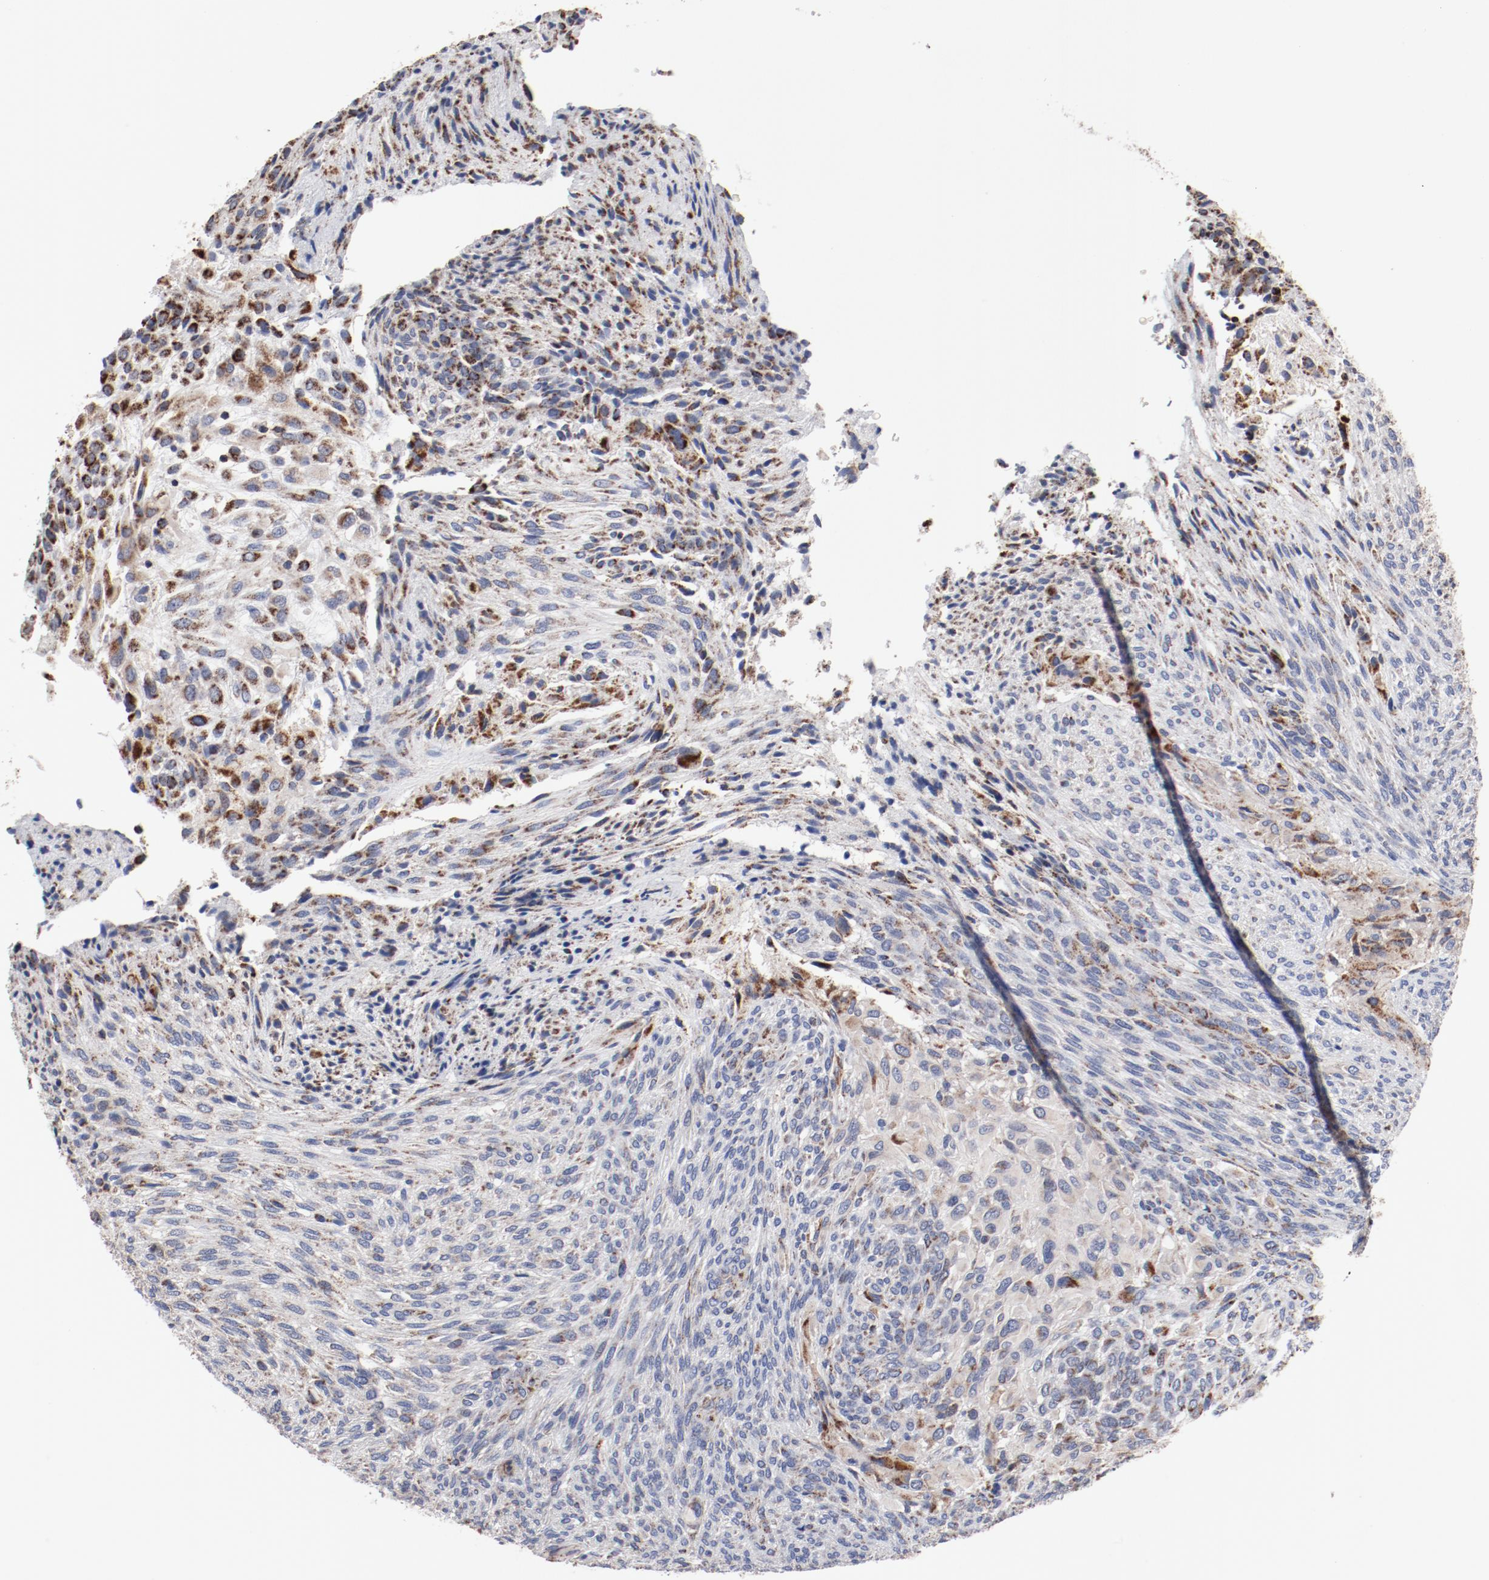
{"staining": {"intensity": "moderate", "quantity": "25%-75%", "location": "cytoplasmic/membranous"}, "tissue": "glioma", "cell_type": "Tumor cells", "image_type": "cancer", "snomed": [{"axis": "morphology", "description": "Glioma, malignant, High grade"}, {"axis": "topography", "description": "Cerebral cortex"}], "caption": "This micrograph exhibits glioma stained with immunohistochemistry (IHC) to label a protein in brown. The cytoplasmic/membranous of tumor cells show moderate positivity for the protein. Nuclei are counter-stained blue.", "gene": "NDUFV2", "patient": {"sex": "female", "age": 55}}